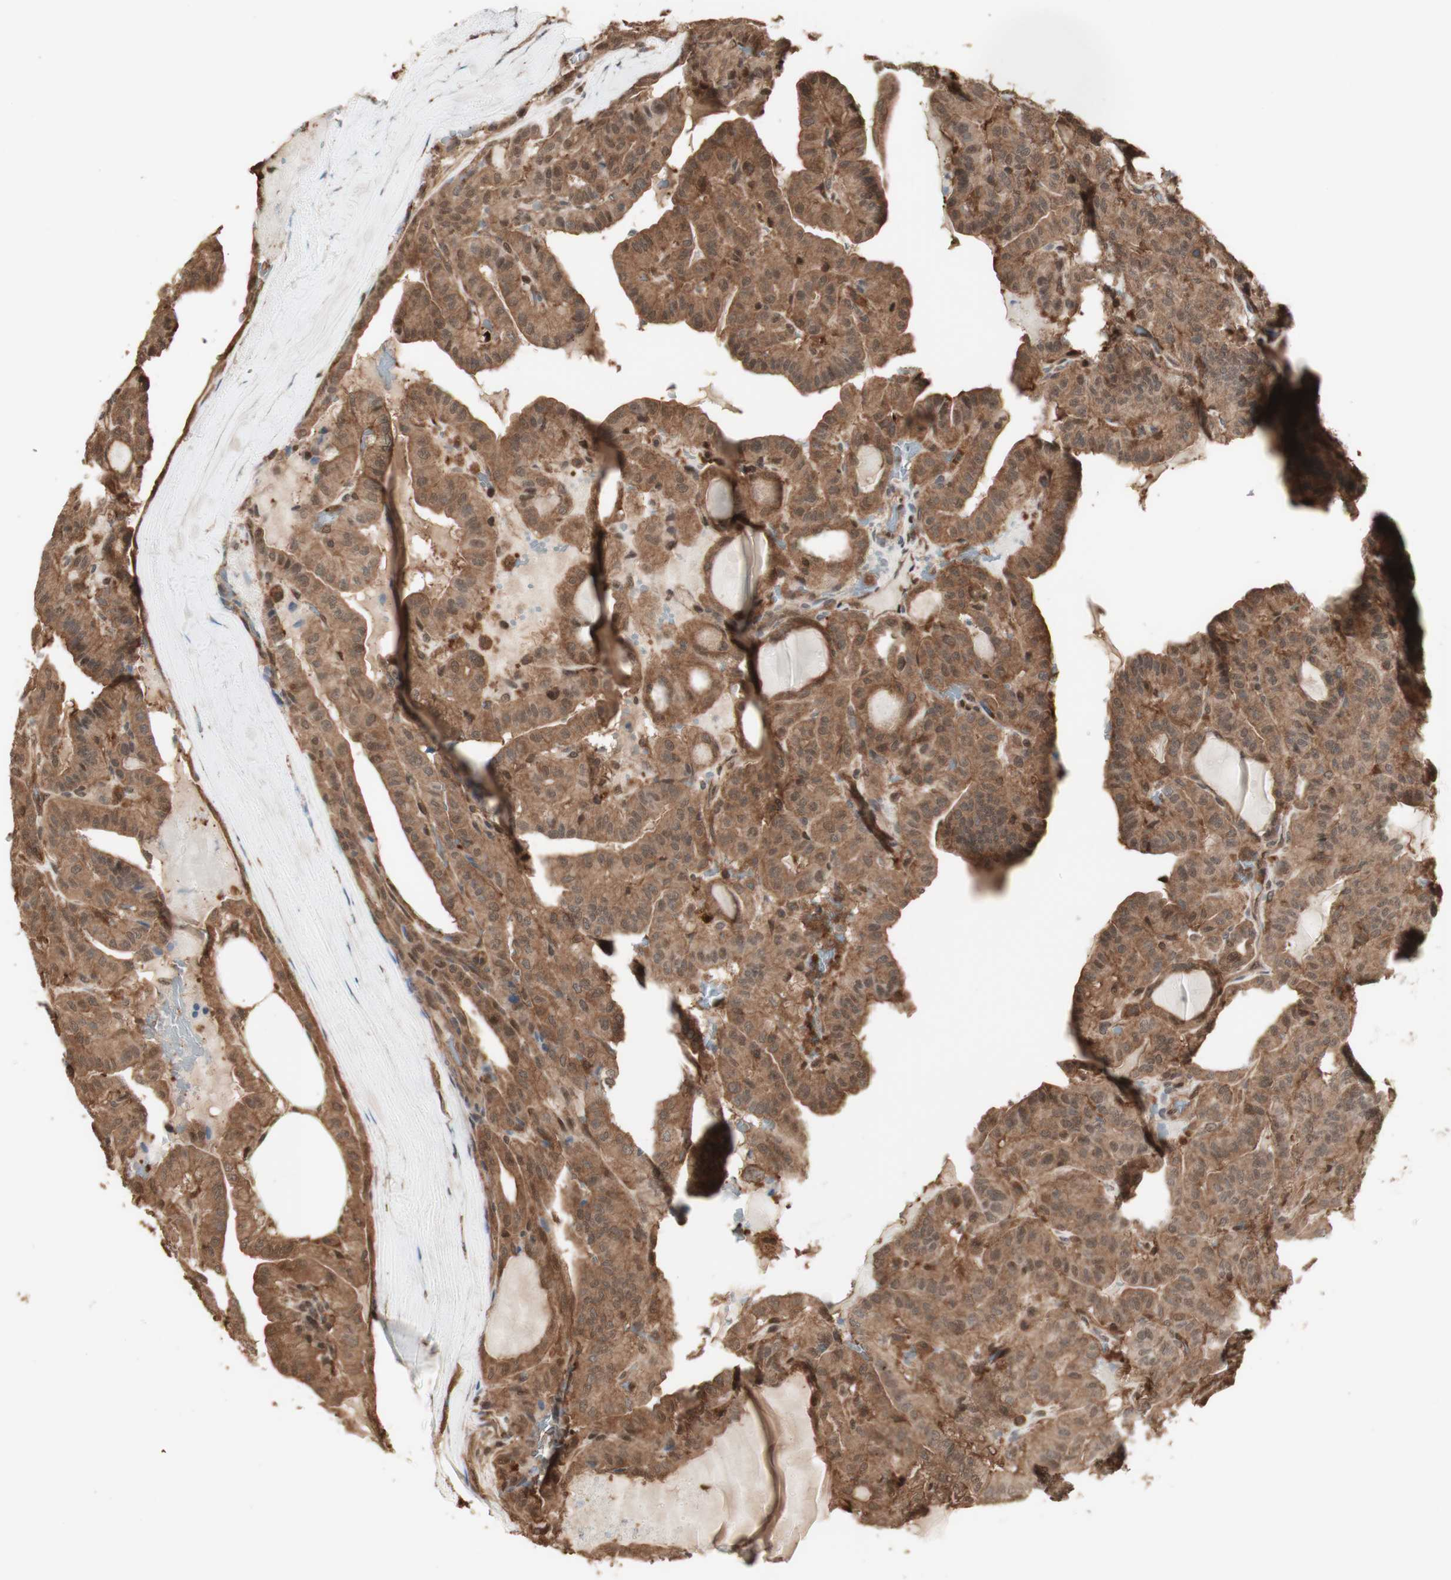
{"staining": {"intensity": "moderate", "quantity": ">75%", "location": "cytoplasmic/membranous,nuclear"}, "tissue": "head and neck cancer", "cell_type": "Tumor cells", "image_type": "cancer", "snomed": [{"axis": "morphology", "description": "Squamous cell carcinoma, NOS"}, {"axis": "topography", "description": "Oral tissue"}, {"axis": "topography", "description": "Head-Neck"}], "caption": "Head and neck cancer (squamous cell carcinoma) stained for a protein (brown) demonstrates moderate cytoplasmic/membranous and nuclear positive positivity in about >75% of tumor cells.", "gene": "YWHAB", "patient": {"sex": "female", "age": 50}}